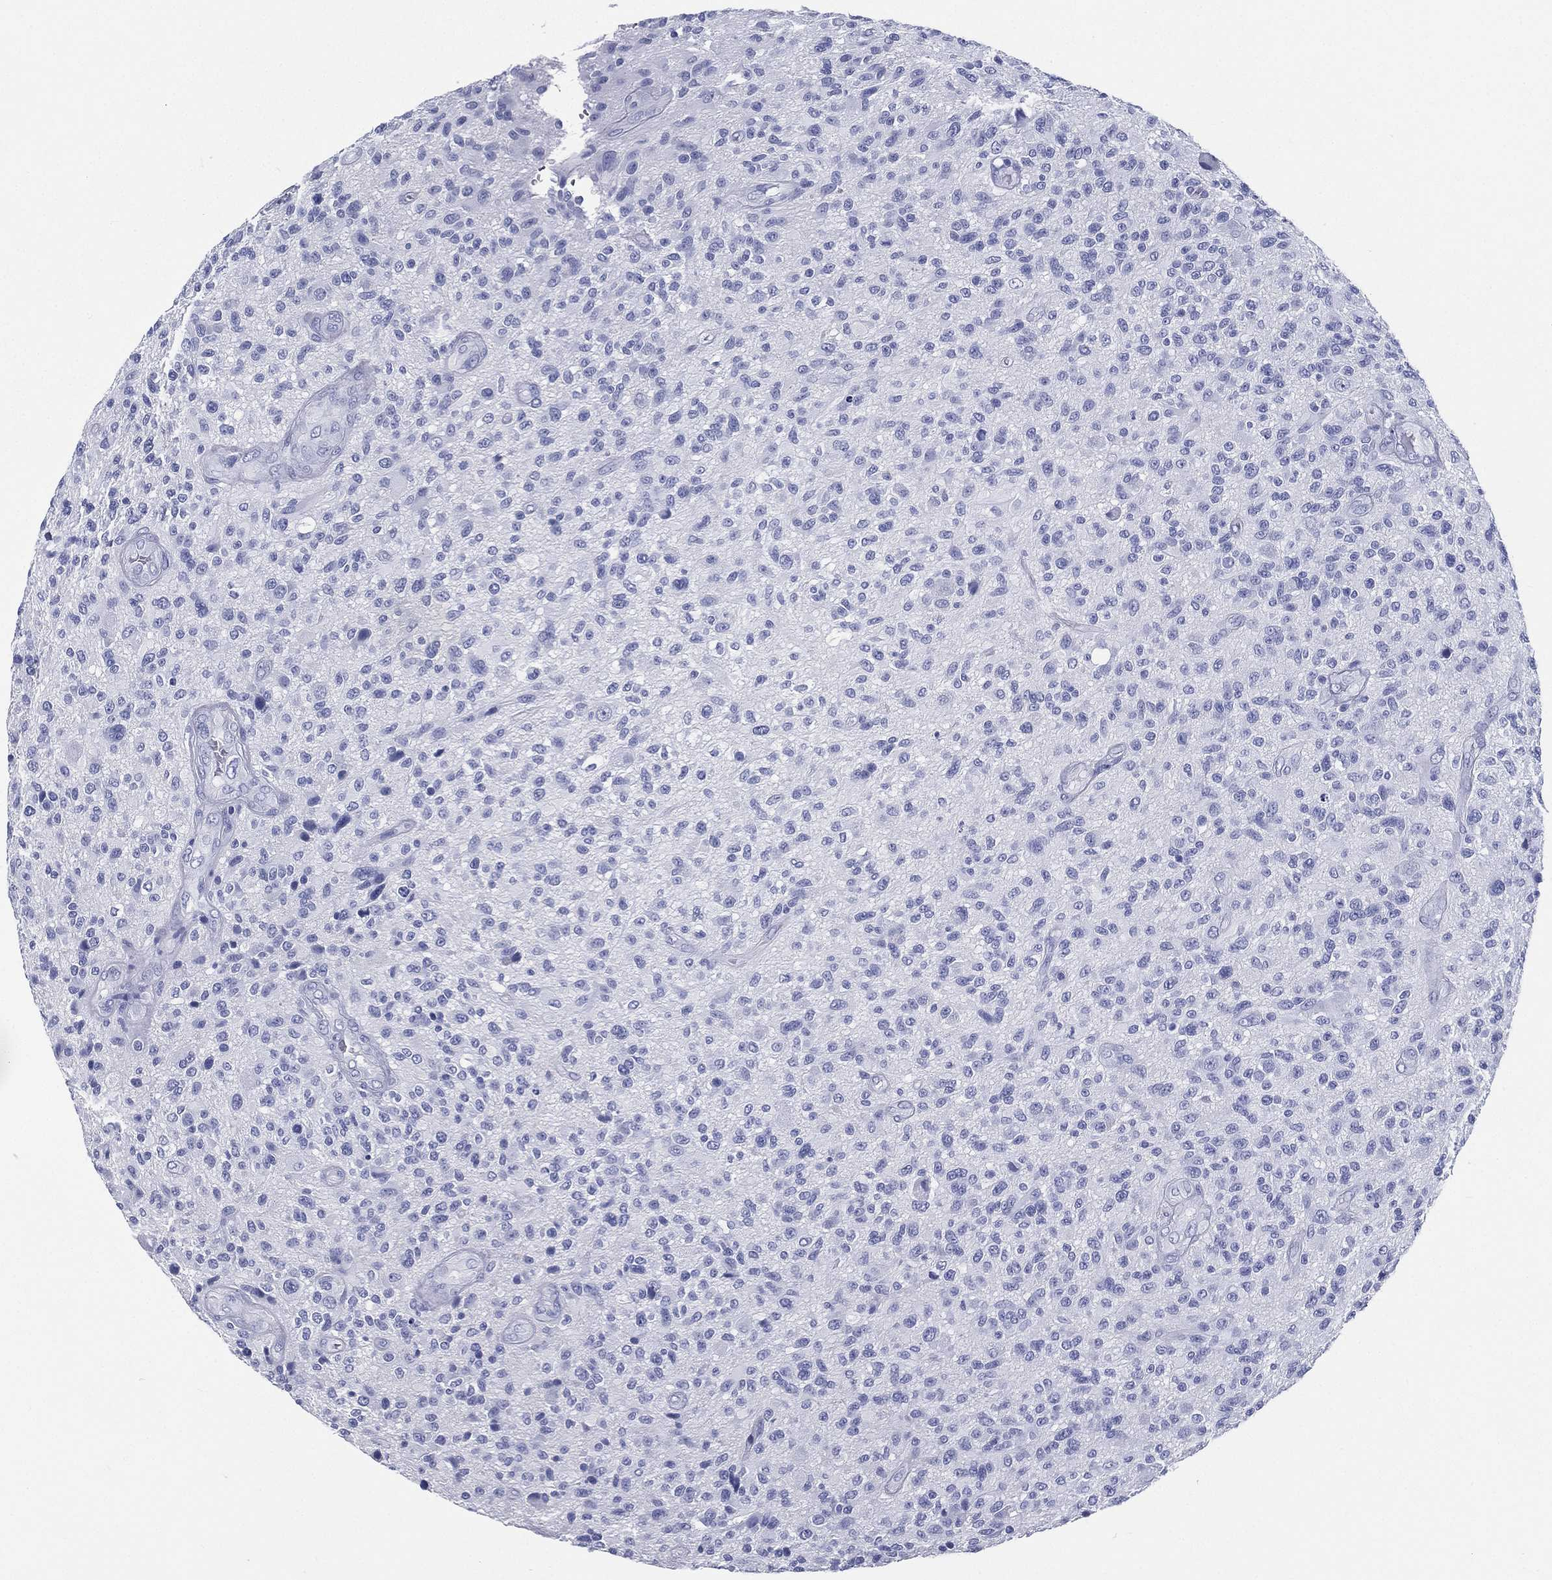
{"staining": {"intensity": "negative", "quantity": "none", "location": "none"}, "tissue": "glioma", "cell_type": "Tumor cells", "image_type": "cancer", "snomed": [{"axis": "morphology", "description": "Glioma, malignant, High grade"}, {"axis": "topography", "description": "Brain"}], "caption": "Protein analysis of malignant high-grade glioma demonstrates no significant expression in tumor cells.", "gene": "RSPH4A", "patient": {"sex": "male", "age": 47}}